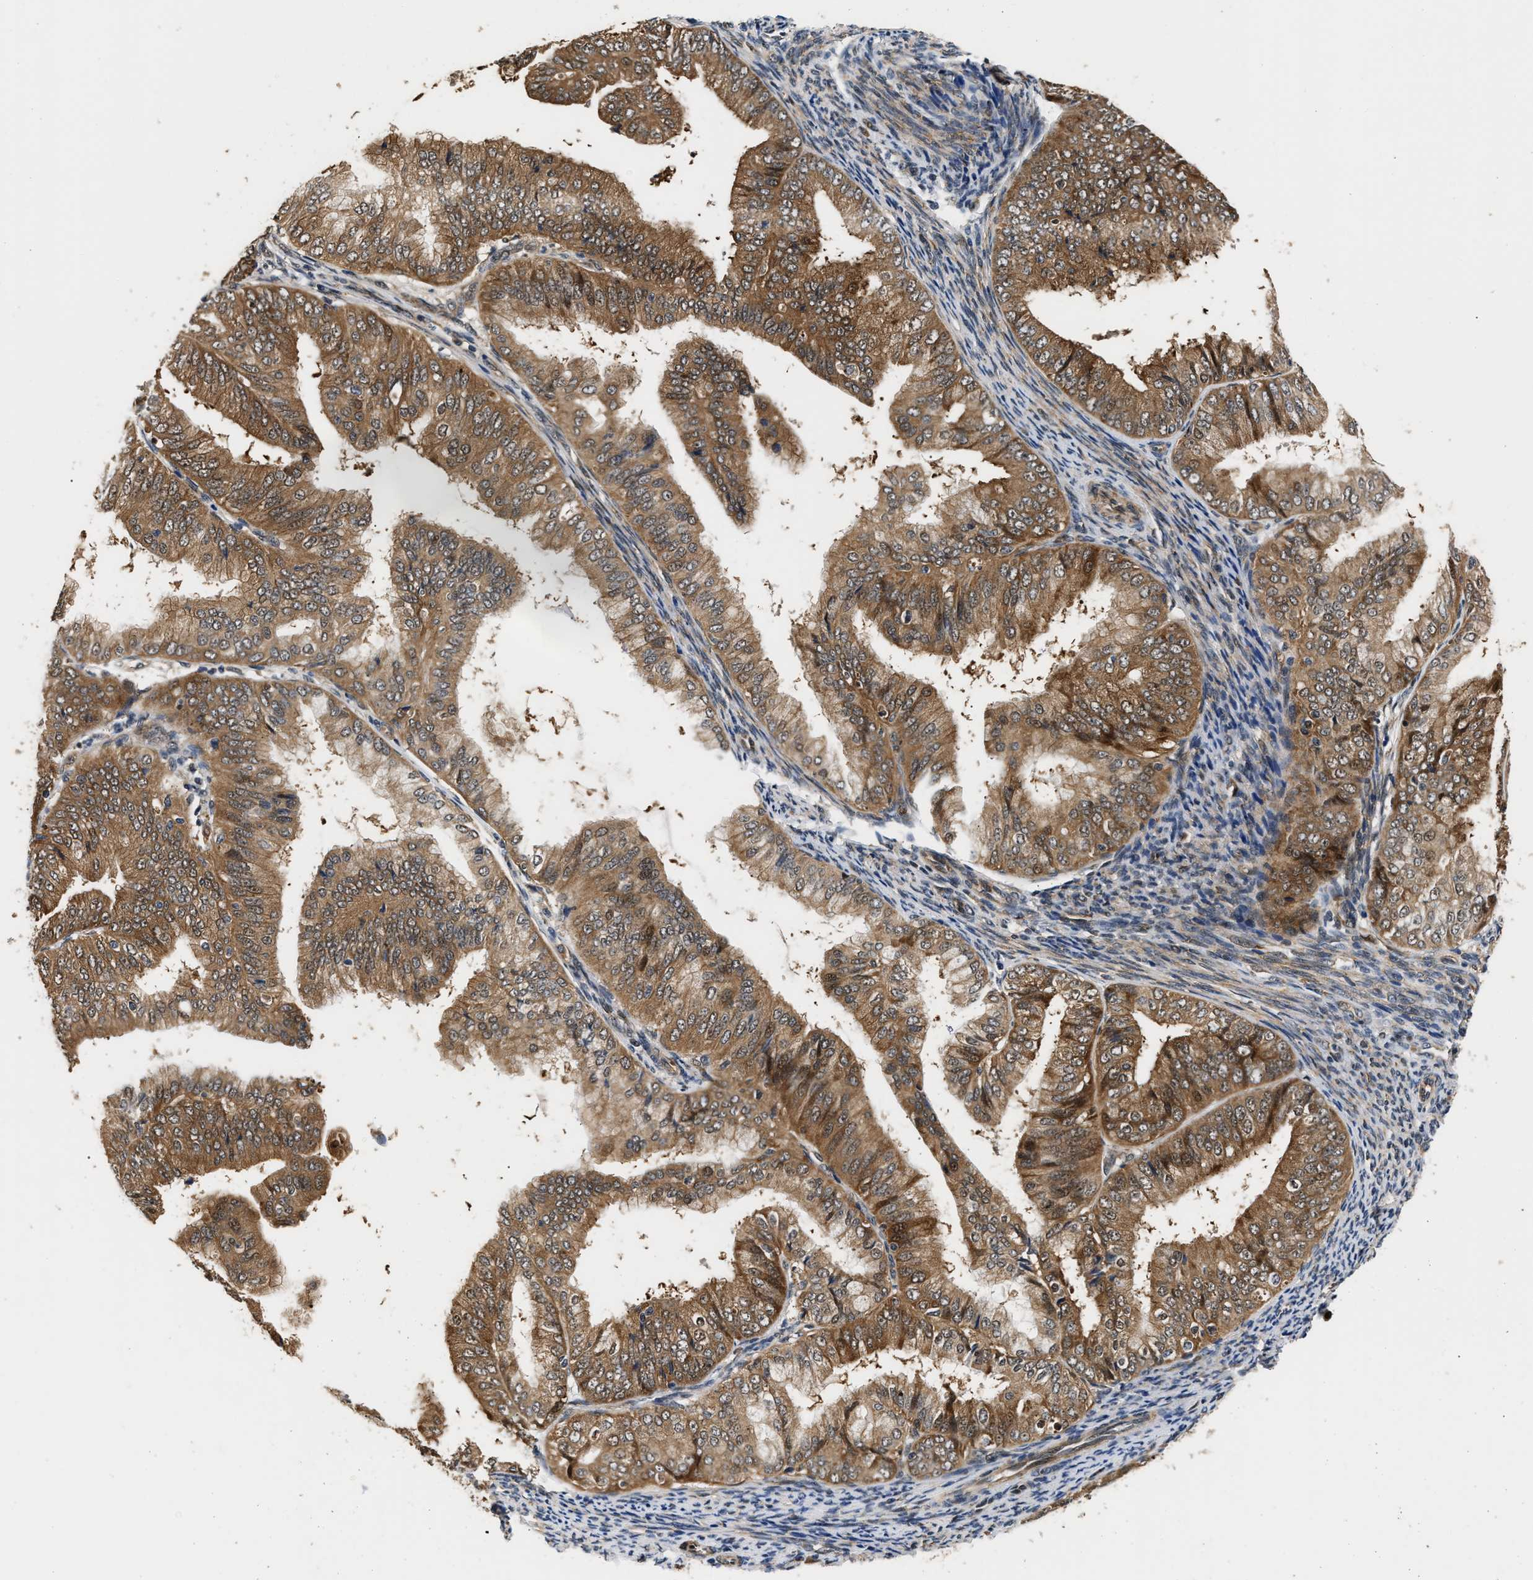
{"staining": {"intensity": "moderate", "quantity": ">75%", "location": "cytoplasmic/membranous,nuclear"}, "tissue": "endometrial cancer", "cell_type": "Tumor cells", "image_type": "cancer", "snomed": [{"axis": "morphology", "description": "Adenocarcinoma, NOS"}, {"axis": "topography", "description": "Endometrium"}], "caption": "A brown stain labels moderate cytoplasmic/membranous and nuclear expression of a protein in human adenocarcinoma (endometrial) tumor cells.", "gene": "LARP6", "patient": {"sex": "female", "age": 63}}